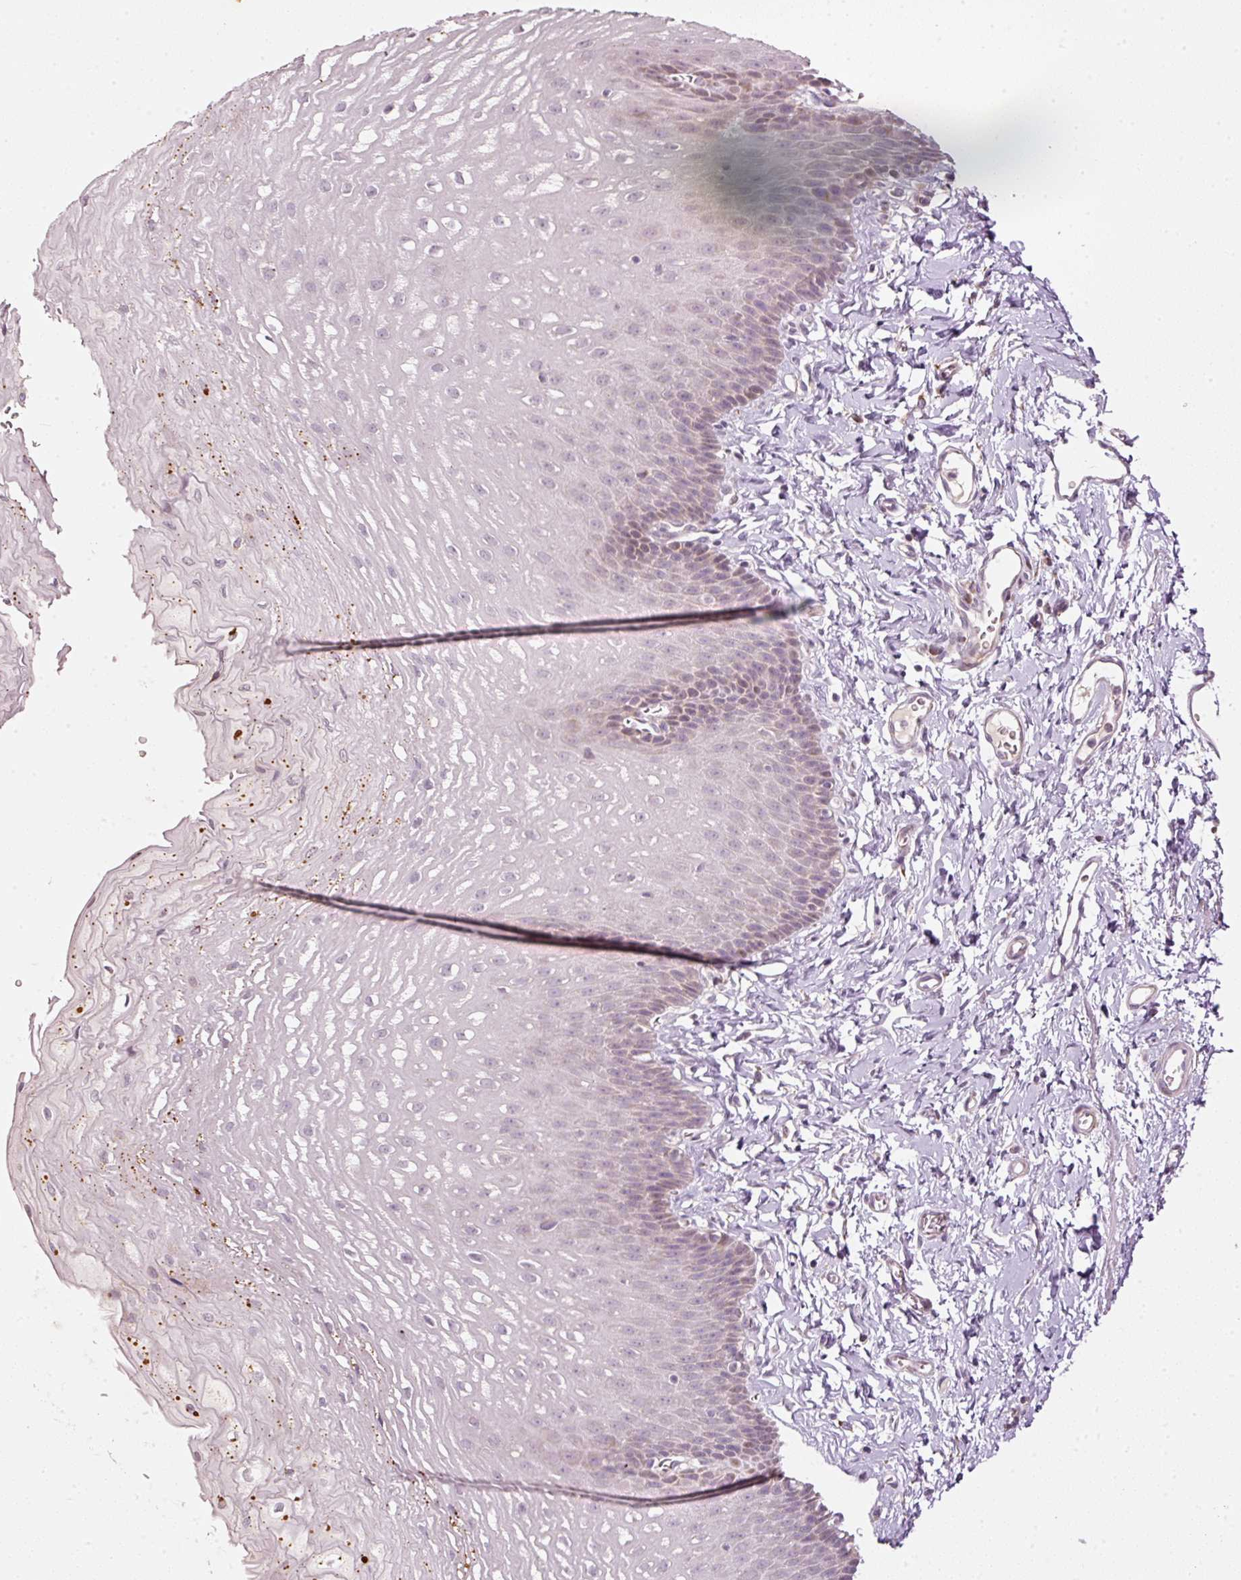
{"staining": {"intensity": "moderate", "quantity": "<25%", "location": "cytoplasmic/membranous,nuclear"}, "tissue": "esophagus", "cell_type": "Squamous epithelial cells", "image_type": "normal", "snomed": [{"axis": "morphology", "description": "Normal tissue, NOS"}, {"axis": "topography", "description": "Esophagus"}], "caption": "Human esophagus stained with a brown dye demonstrates moderate cytoplasmic/membranous,nuclear positive expression in approximately <25% of squamous epithelial cells.", "gene": "TOB2", "patient": {"sex": "male", "age": 70}}